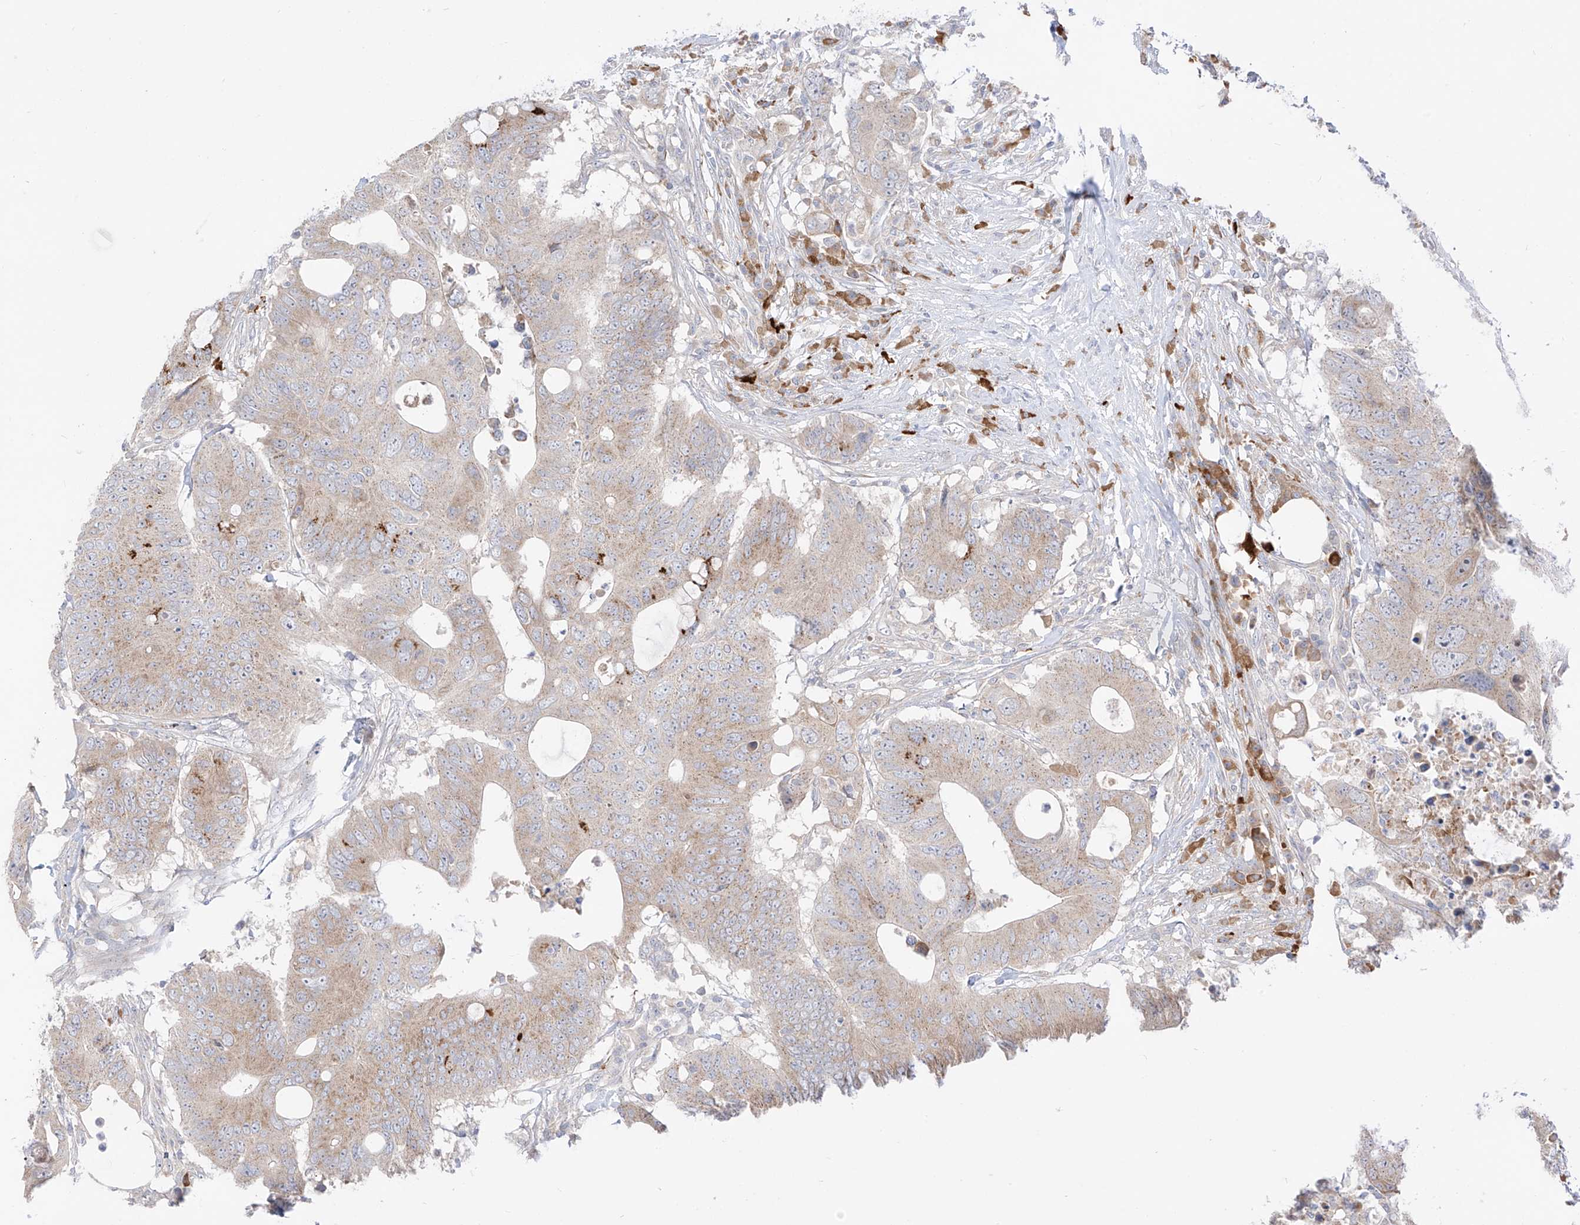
{"staining": {"intensity": "weak", "quantity": "25%-75%", "location": "cytoplasmic/membranous"}, "tissue": "colorectal cancer", "cell_type": "Tumor cells", "image_type": "cancer", "snomed": [{"axis": "morphology", "description": "Adenocarcinoma, NOS"}, {"axis": "topography", "description": "Colon"}], "caption": "Immunohistochemical staining of colorectal cancer reveals low levels of weak cytoplasmic/membranous staining in about 25%-75% of tumor cells. Using DAB (3,3'-diaminobenzidine) (brown) and hematoxylin (blue) stains, captured at high magnification using brightfield microscopy.", "gene": "SYTL3", "patient": {"sex": "male", "age": 71}}